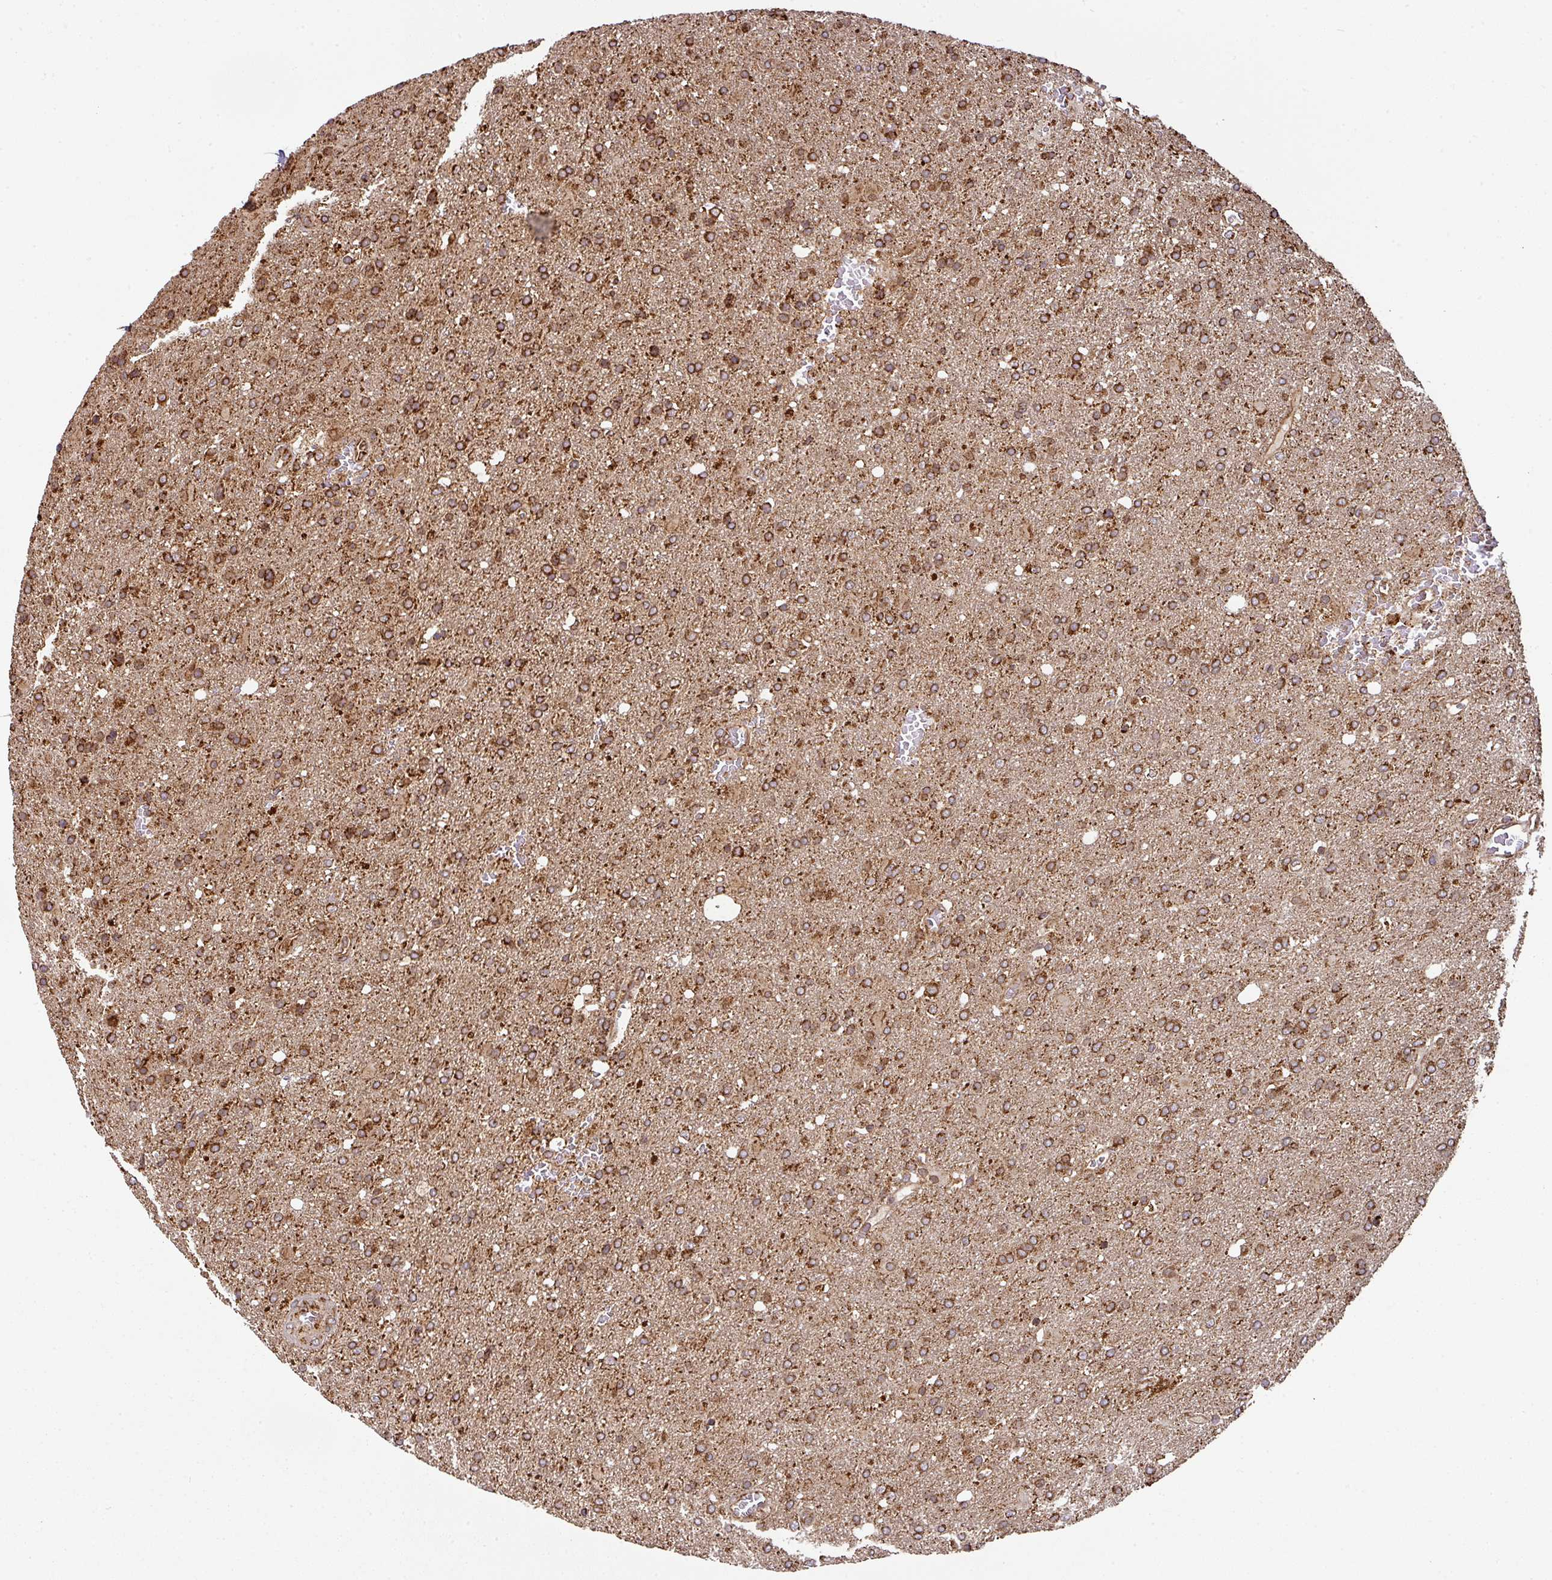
{"staining": {"intensity": "moderate", "quantity": ">75%", "location": "cytoplasmic/membranous"}, "tissue": "glioma", "cell_type": "Tumor cells", "image_type": "cancer", "snomed": [{"axis": "morphology", "description": "Glioma, malignant, High grade"}, {"axis": "topography", "description": "Brain"}], "caption": "This histopathology image reveals IHC staining of human glioma, with medium moderate cytoplasmic/membranous staining in approximately >75% of tumor cells.", "gene": "TRAP1", "patient": {"sex": "female", "age": 74}}